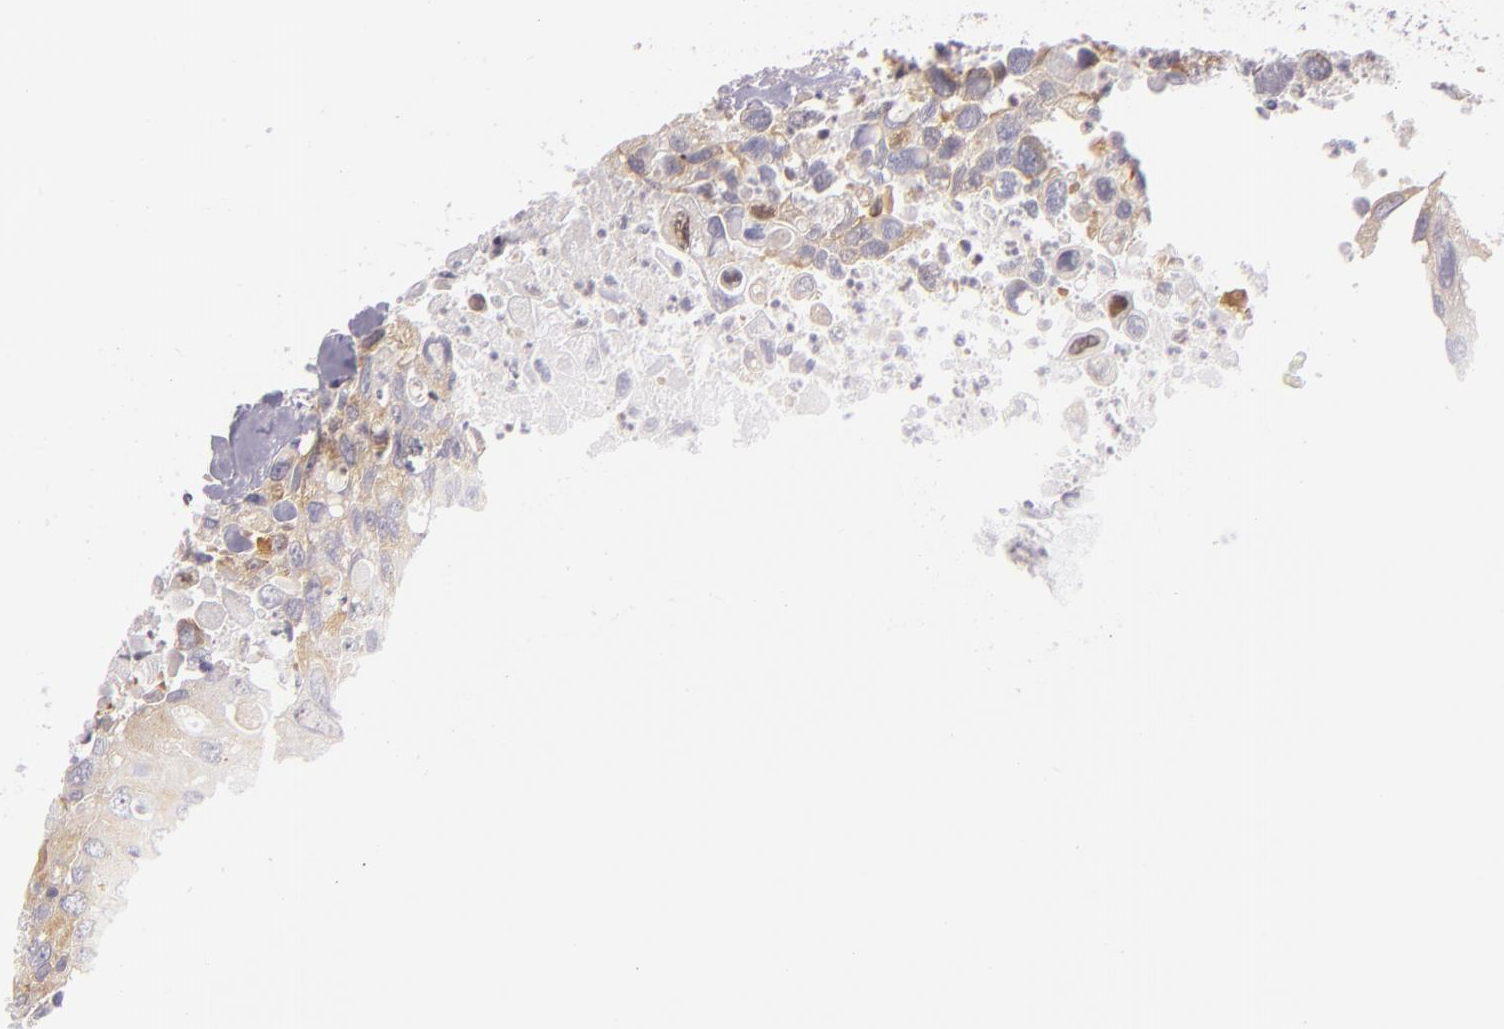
{"staining": {"intensity": "moderate", "quantity": "25%-75%", "location": "cytoplasmic/membranous"}, "tissue": "urothelial cancer", "cell_type": "Tumor cells", "image_type": "cancer", "snomed": [{"axis": "morphology", "description": "Urothelial carcinoma, High grade"}, {"axis": "topography", "description": "Urinary bladder"}], "caption": "Protein expression analysis of urothelial cancer shows moderate cytoplasmic/membranous staining in approximately 25%-75% of tumor cells.", "gene": "UPF3B", "patient": {"sex": "male", "age": 71}}